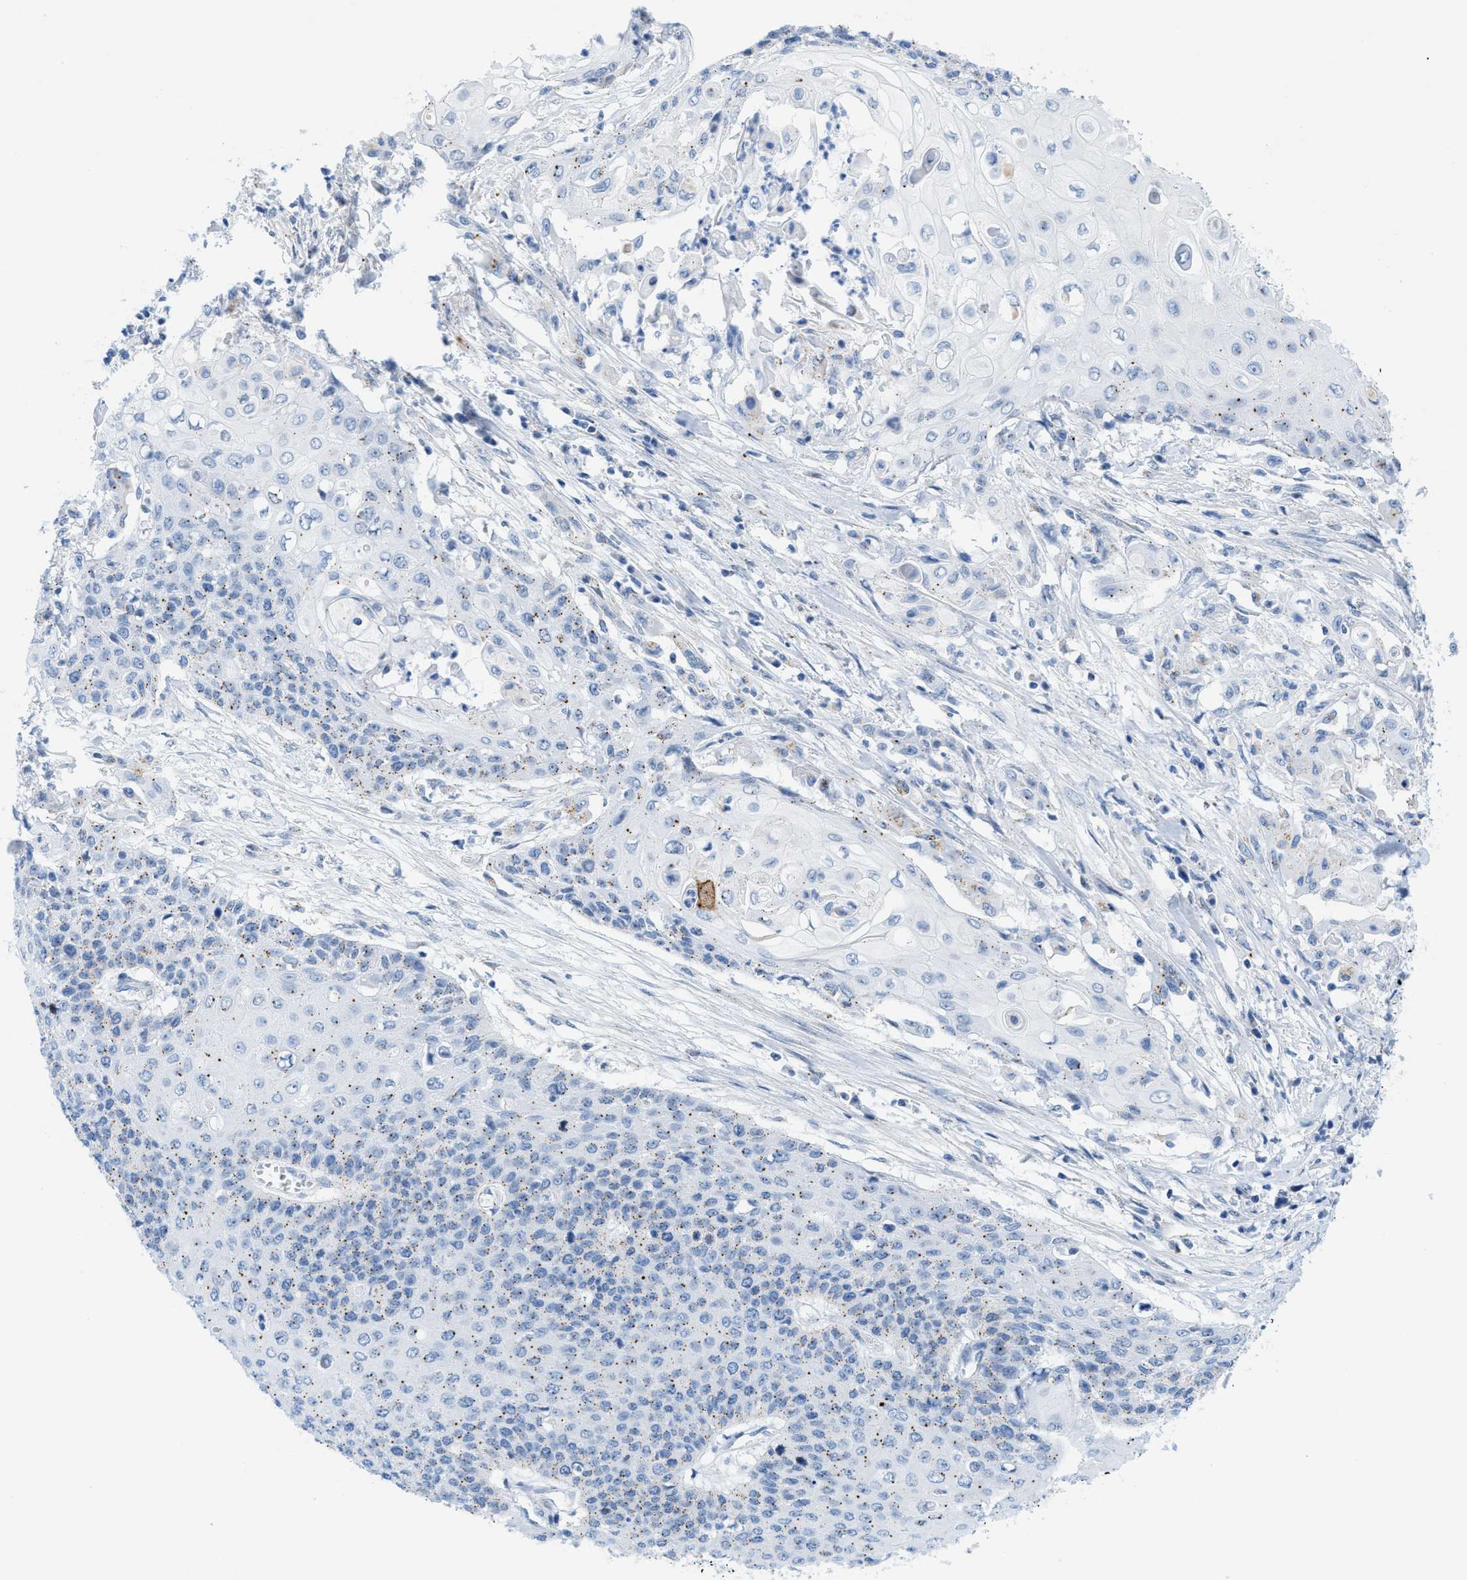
{"staining": {"intensity": "weak", "quantity": "<25%", "location": "cytoplasmic/membranous"}, "tissue": "cervical cancer", "cell_type": "Tumor cells", "image_type": "cancer", "snomed": [{"axis": "morphology", "description": "Squamous cell carcinoma, NOS"}, {"axis": "topography", "description": "Cervix"}], "caption": "Immunohistochemistry (IHC) of human squamous cell carcinoma (cervical) reveals no staining in tumor cells.", "gene": "FDCSP", "patient": {"sex": "female", "age": 39}}